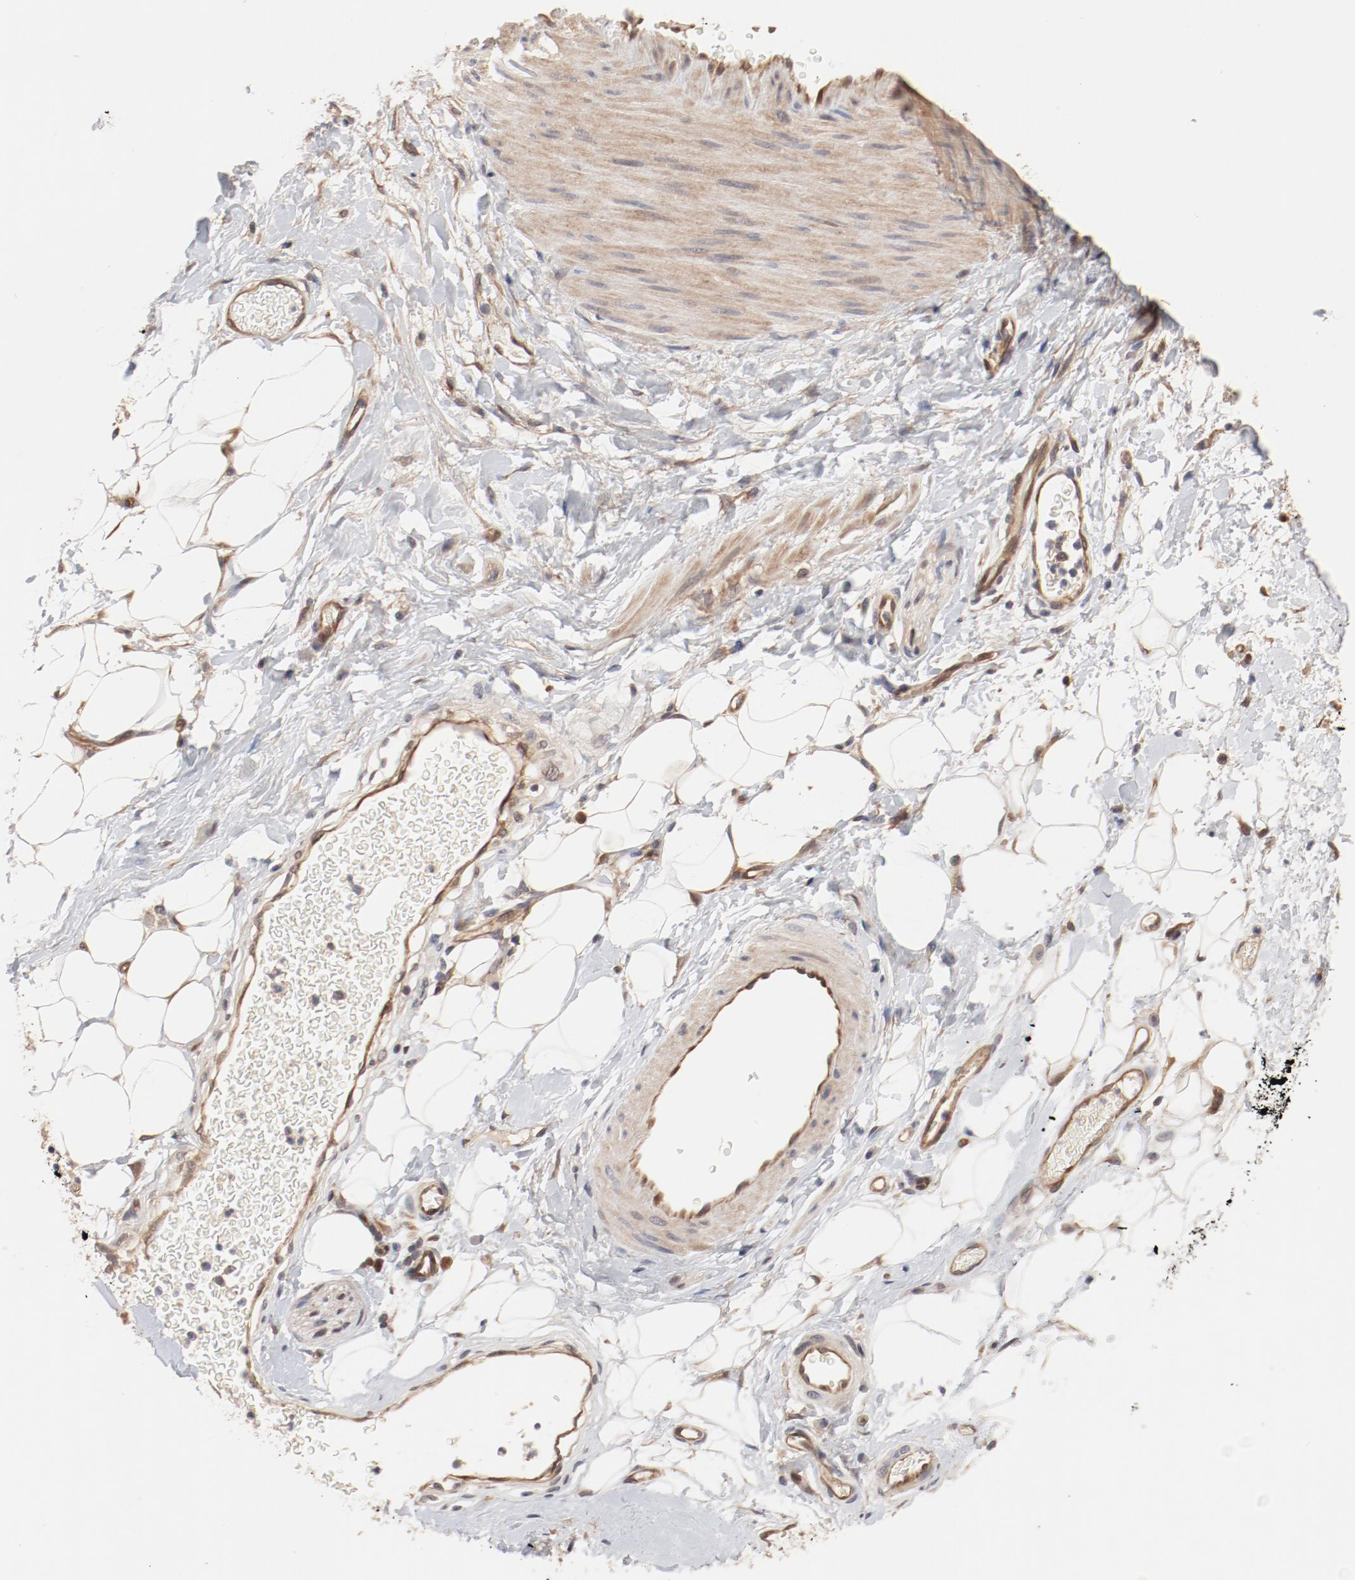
{"staining": {"intensity": "moderate", "quantity": ">75%", "location": "cytoplasmic/membranous"}, "tissue": "adipose tissue", "cell_type": "Adipocytes", "image_type": "normal", "snomed": [{"axis": "morphology", "description": "Normal tissue, NOS"}, {"axis": "morphology", "description": "Urothelial carcinoma, High grade"}, {"axis": "topography", "description": "Vascular tissue"}, {"axis": "topography", "description": "Urinary bladder"}], "caption": "A histopathology image of adipose tissue stained for a protein demonstrates moderate cytoplasmic/membranous brown staining in adipocytes. (DAB (3,3'-diaminobenzidine) = brown stain, brightfield microscopy at high magnification).", "gene": "PITPNM2", "patient": {"sex": "female", "age": 56}}